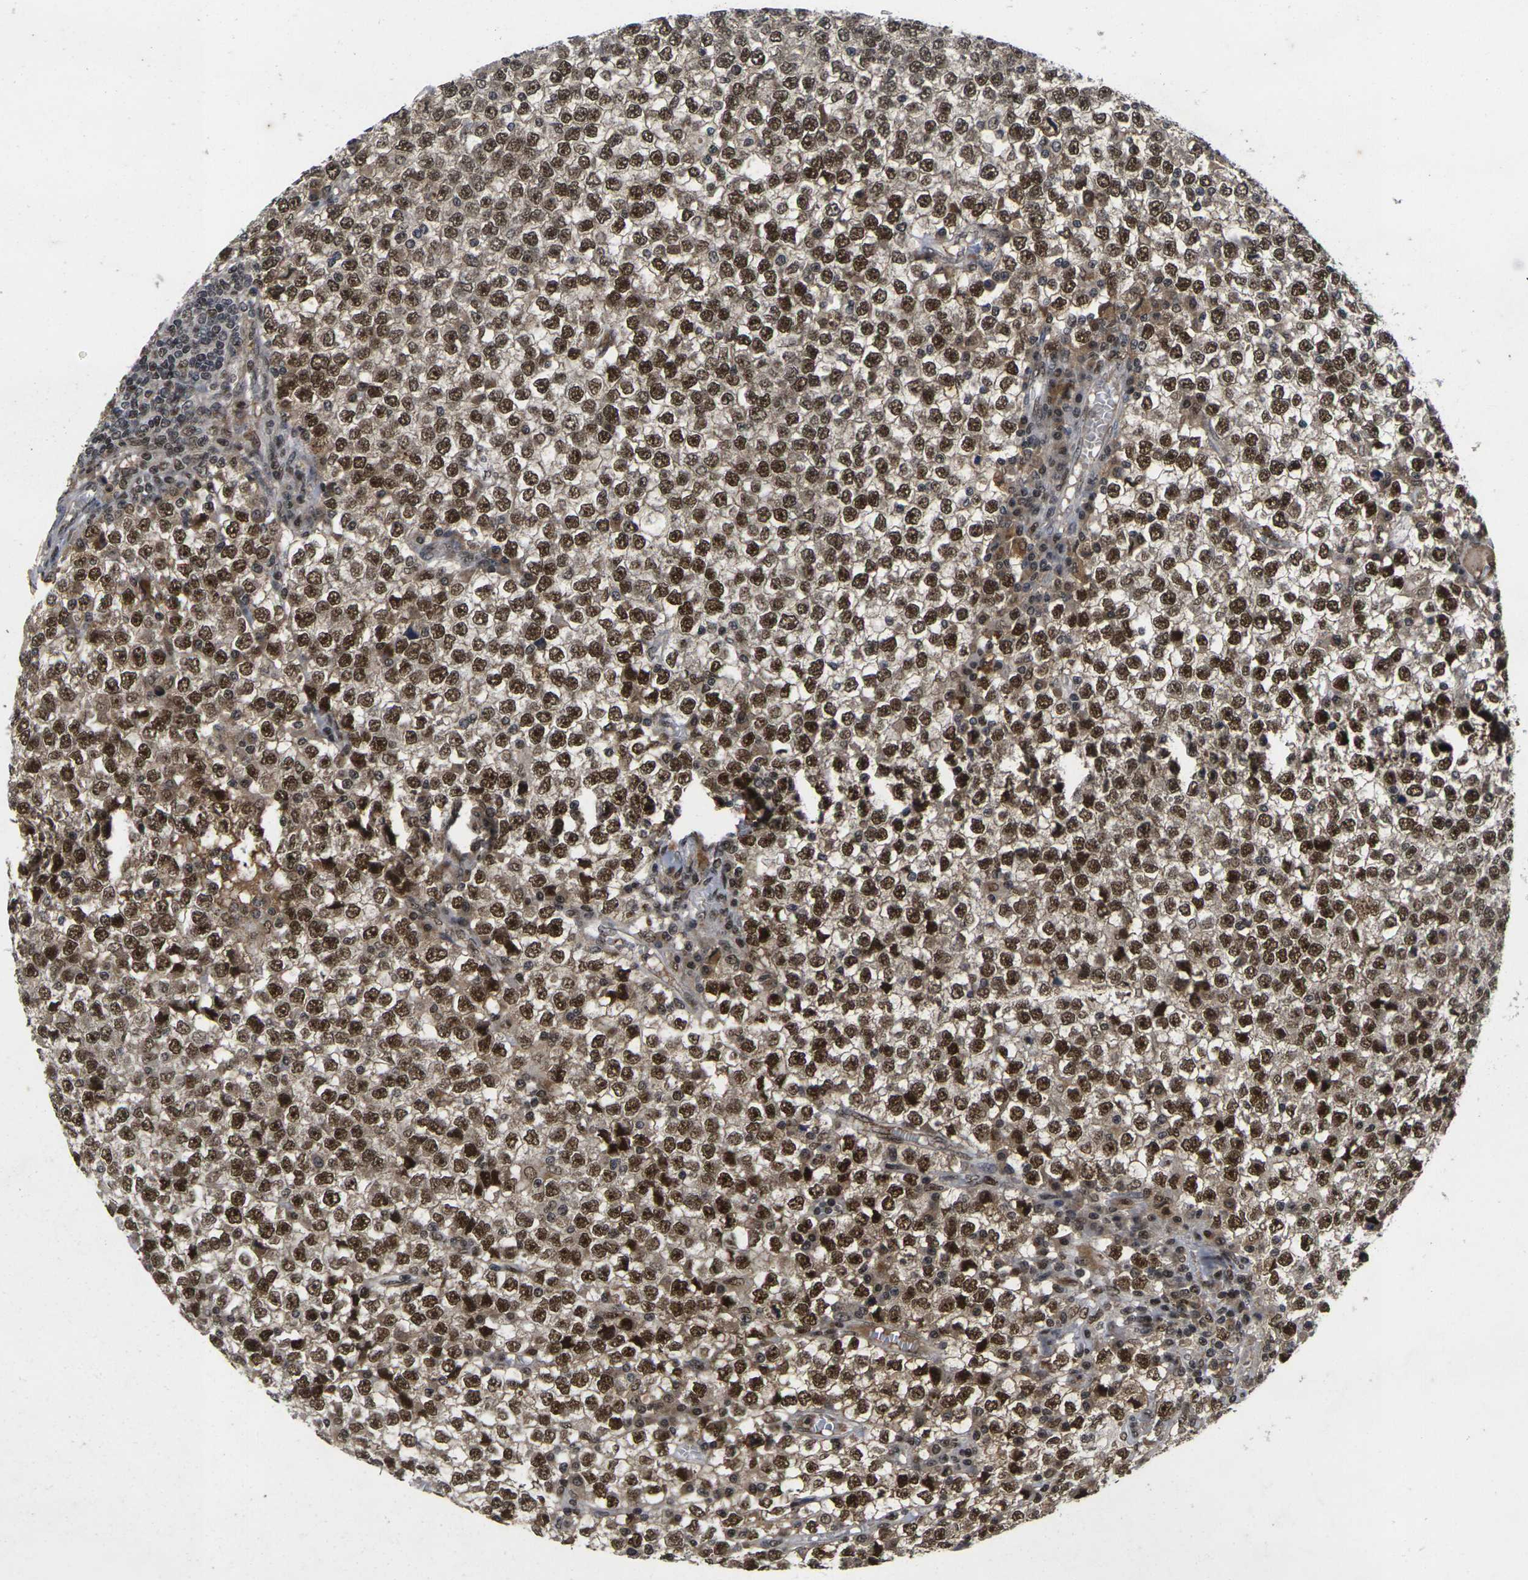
{"staining": {"intensity": "strong", "quantity": ">75%", "location": "nuclear"}, "tissue": "testis cancer", "cell_type": "Tumor cells", "image_type": "cancer", "snomed": [{"axis": "morphology", "description": "Seminoma, NOS"}, {"axis": "topography", "description": "Testis"}], "caption": "Brown immunohistochemical staining in human testis cancer (seminoma) demonstrates strong nuclear expression in about >75% of tumor cells. Immunohistochemistry (ihc) stains the protein of interest in brown and the nuclei are stained blue.", "gene": "GTF2E1", "patient": {"sex": "male", "age": 65}}